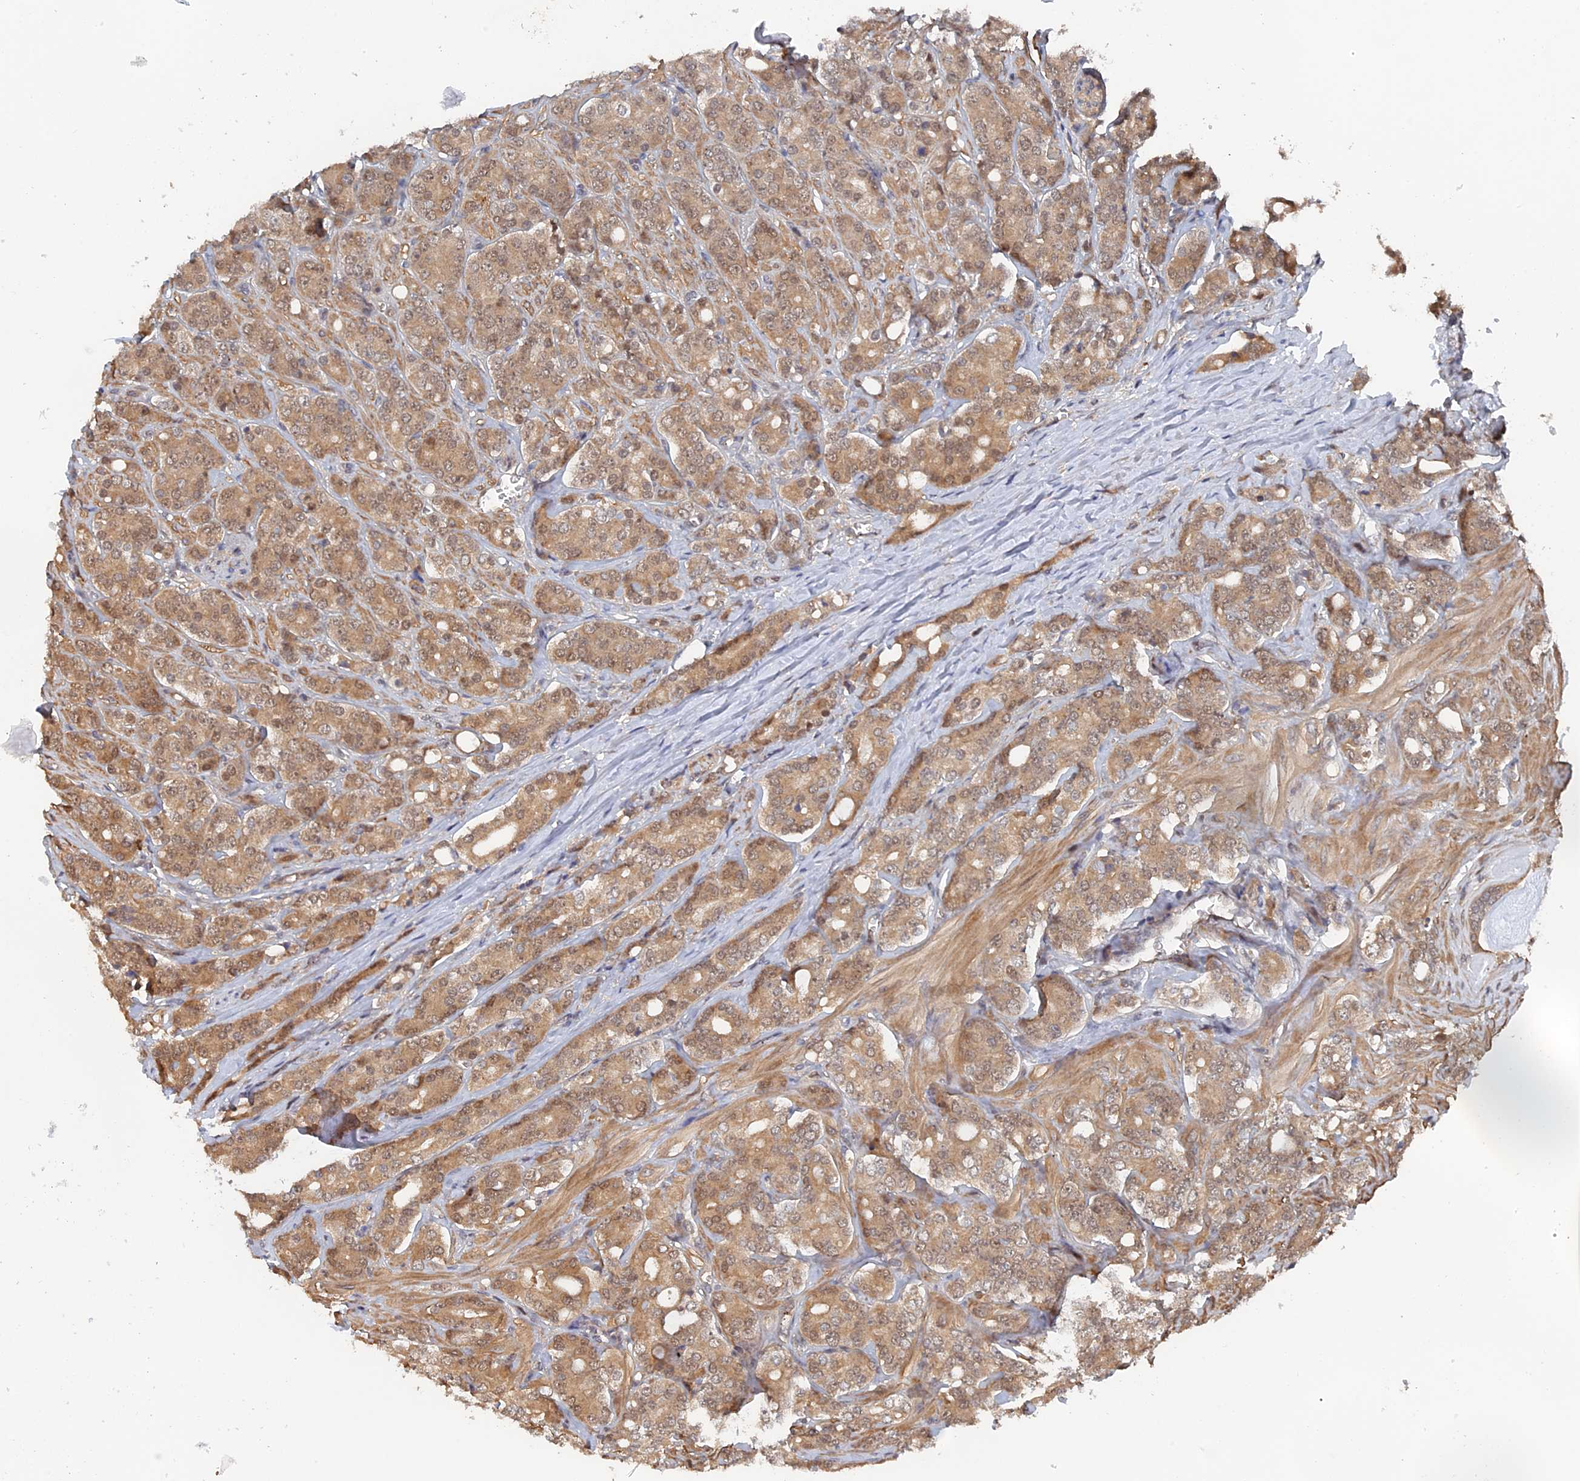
{"staining": {"intensity": "moderate", "quantity": ">75%", "location": "cytoplasmic/membranous,nuclear"}, "tissue": "prostate cancer", "cell_type": "Tumor cells", "image_type": "cancer", "snomed": [{"axis": "morphology", "description": "Adenocarcinoma, High grade"}, {"axis": "topography", "description": "Prostate"}], "caption": "Prostate high-grade adenocarcinoma tissue shows moderate cytoplasmic/membranous and nuclear staining in approximately >75% of tumor cells Immunohistochemistry (ihc) stains the protein of interest in brown and the nuclei are stained blue.", "gene": "ELOVL6", "patient": {"sex": "male", "age": 62}}